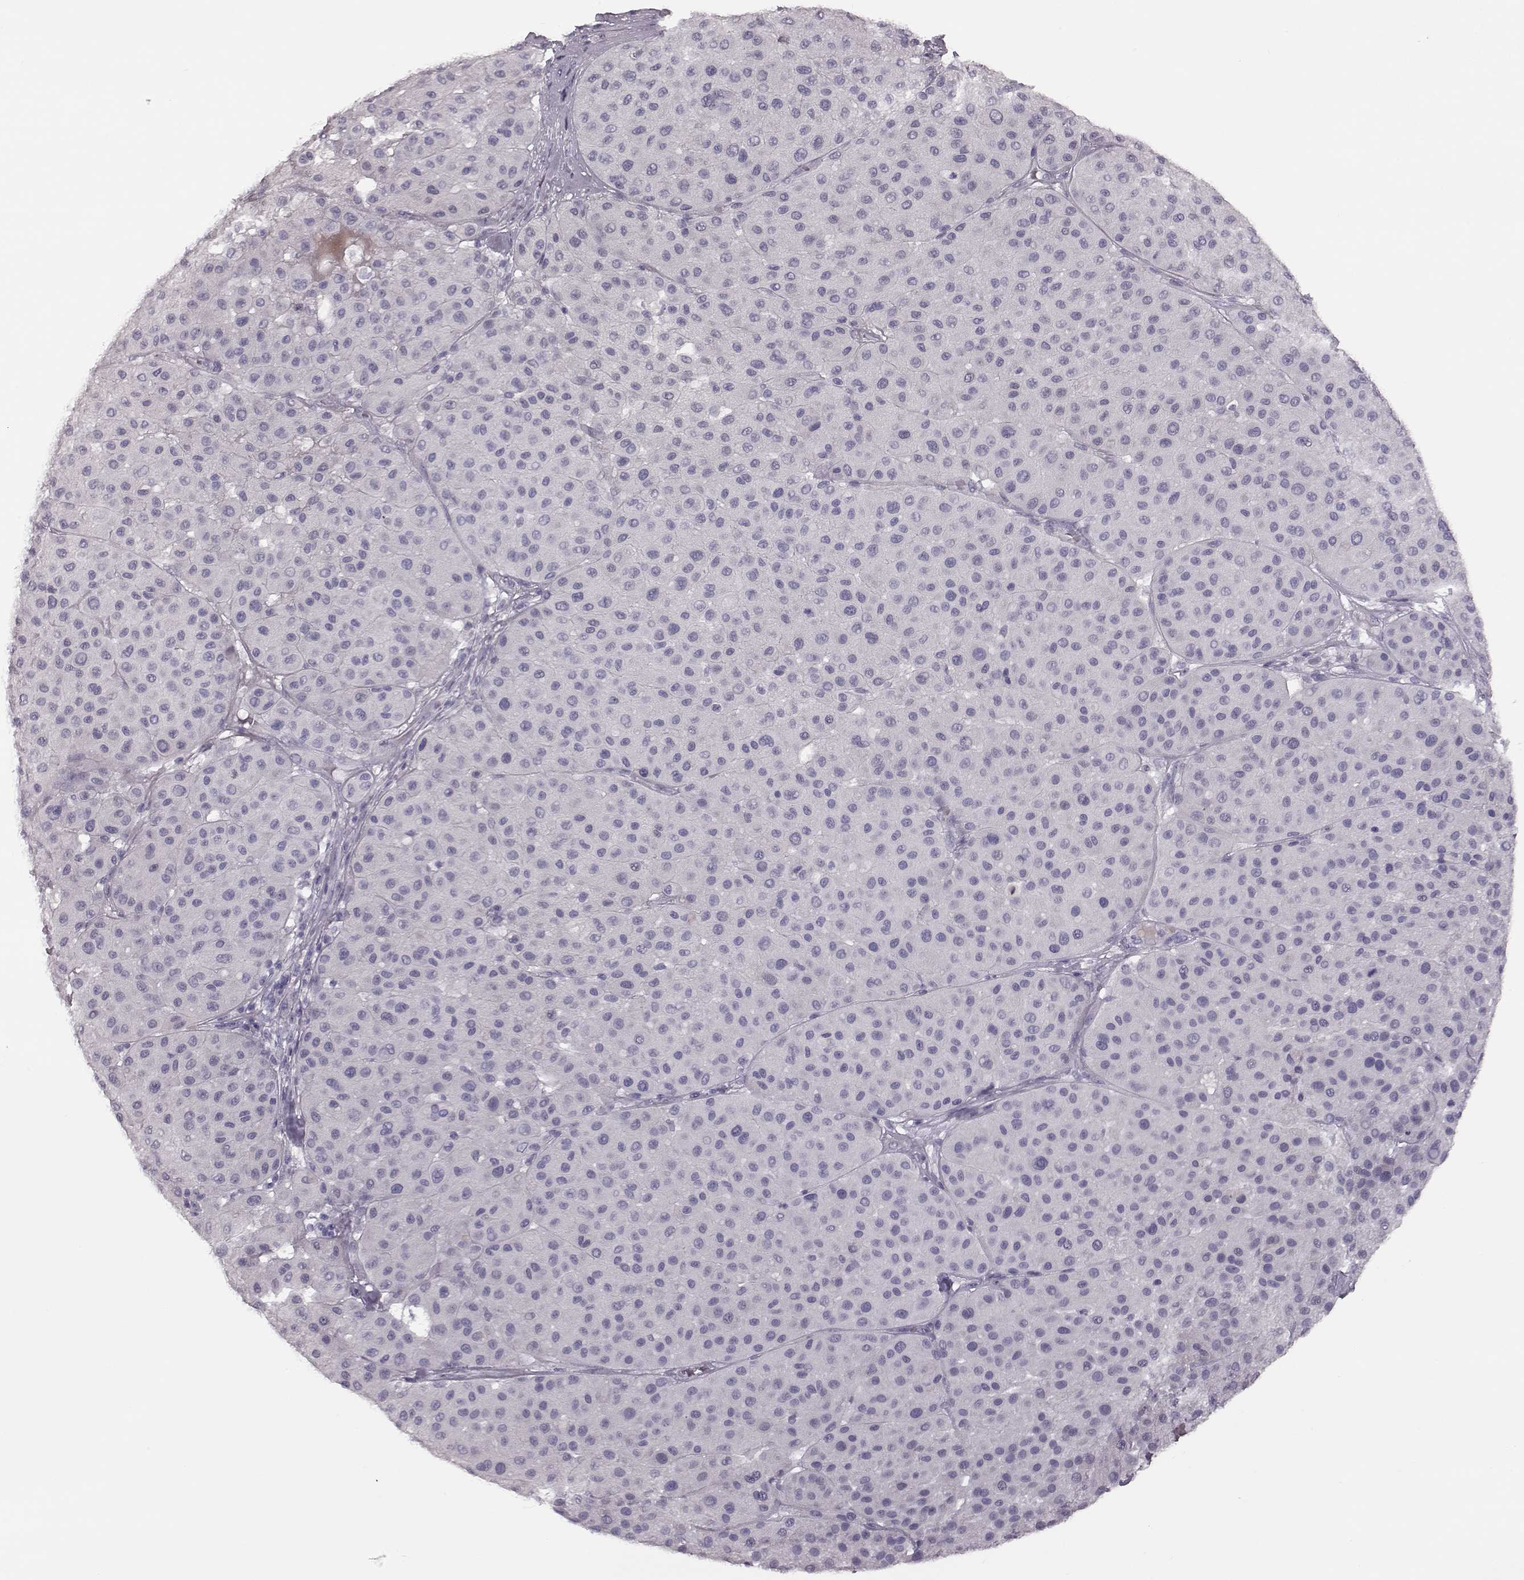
{"staining": {"intensity": "negative", "quantity": "none", "location": "none"}, "tissue": "melanoma", "cell_type": "Tumor cells", "image_type": "cancer", "snomed": [{"axis": "morphology", "description": "Malignant melanoma, Metastatic site"}, {"axis": "topography", "description": "Smooth muscle"}], "caption": "Immunohistochemistry micrograph of human melanoma stained for a protein (brown), which demonstrates no expression in tumor cells. (DAB (3,3'-diaminobenzidine) IHC with hematoxylin counter stain).", "gene": "ZNF433", "patient": {"sex": "male", "age": 41}}